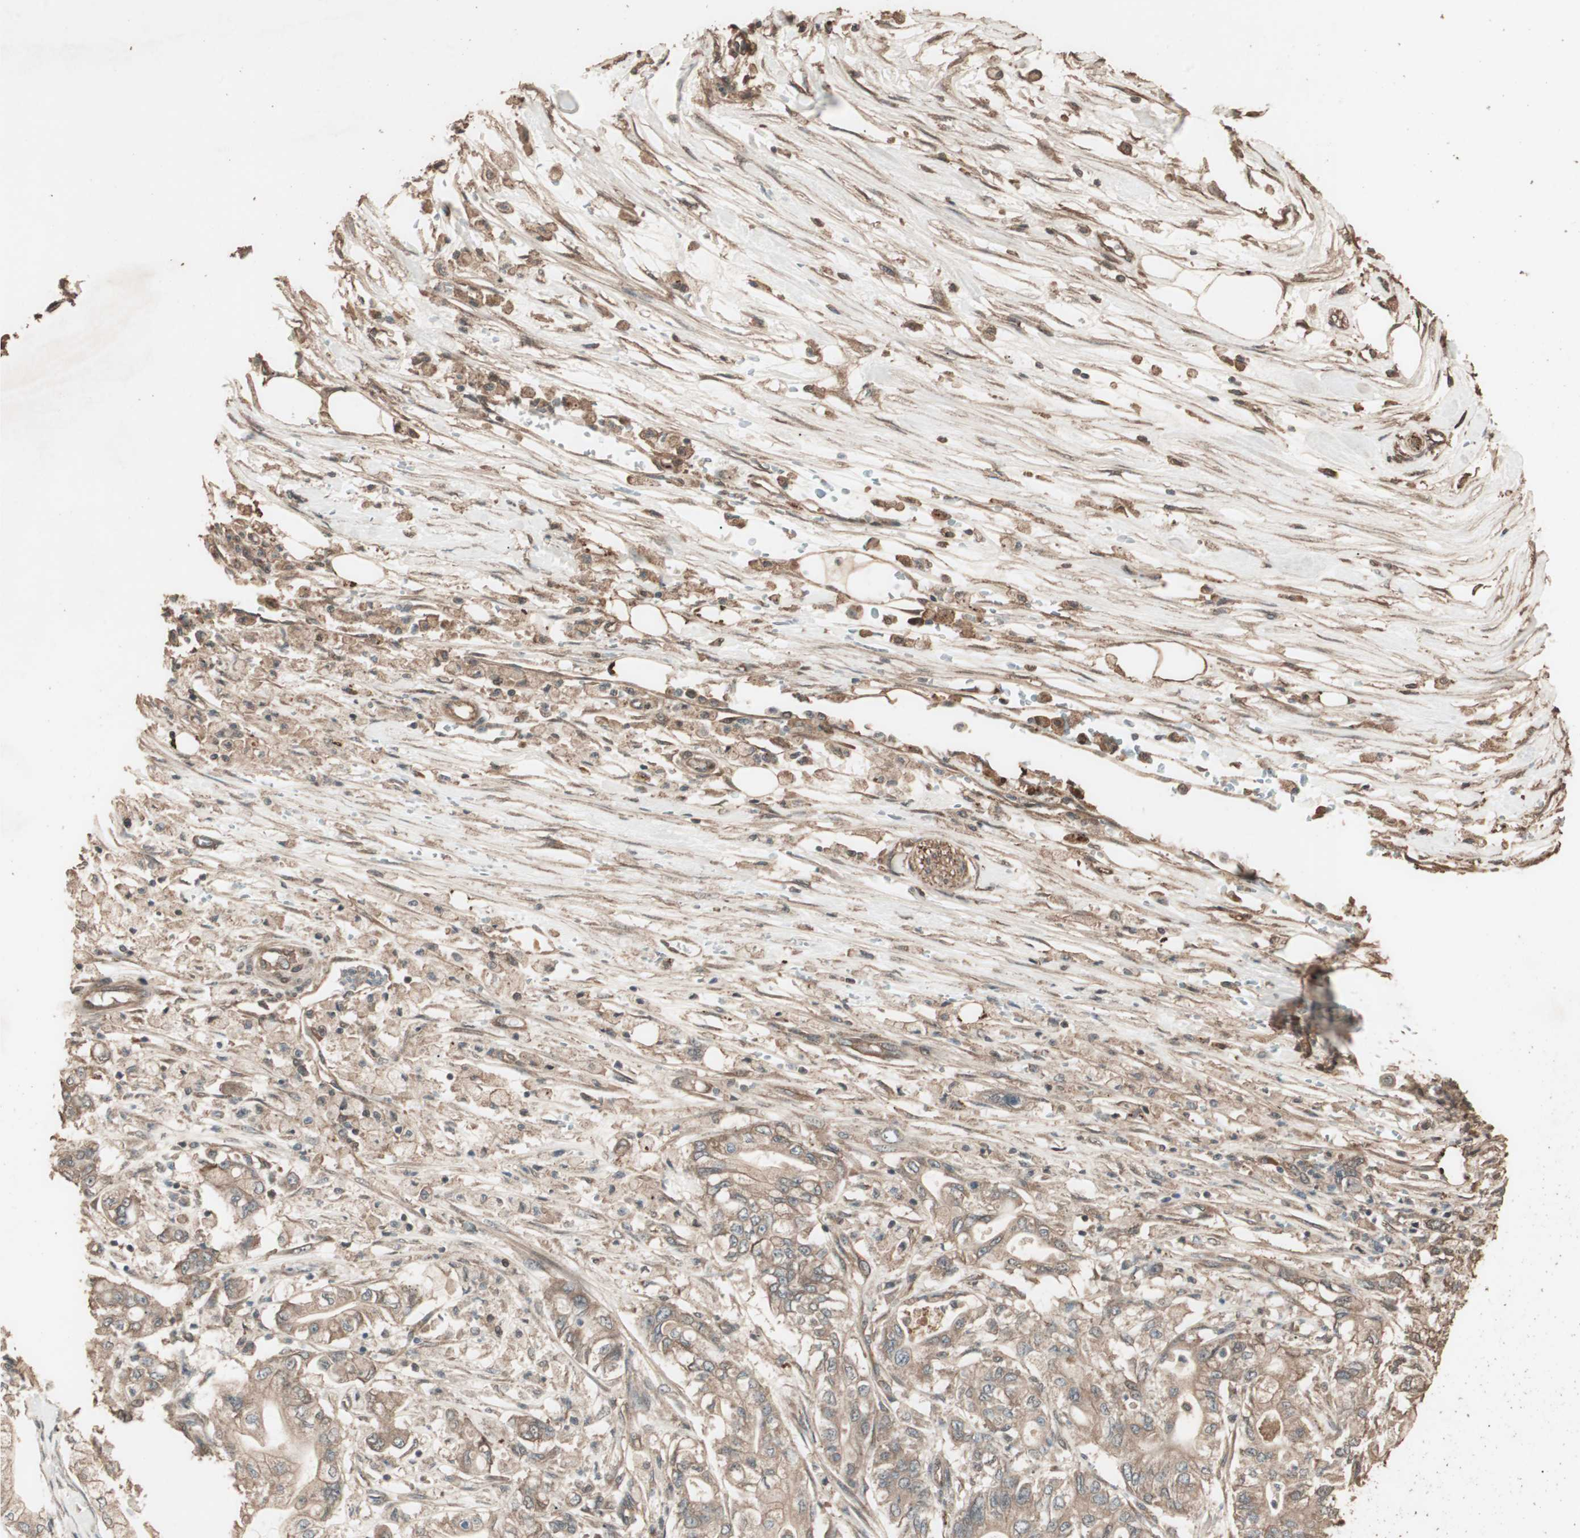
{"staining": {"intensity": "moderate", "quantity": ">75%", "location": "cytoplasmic/membranous"}, "tissue": "pancreatic cancer", "cell_type": "Tumor cells", "image_type": "cancer", "snomed": [{"axis": "morphology", "description": "Adenocarcinoma, NOS"}, {"axis": "topography", "description": "Pancreas"}], "caption": "This histopathology image shows IHC staining of human pancreatic cancer, with medium moderate cytoplasmic/membranous expression in approximately >75% of tumor cells.", "gene": "CCN4", "patient": {"sex": "male", "age": 70}}